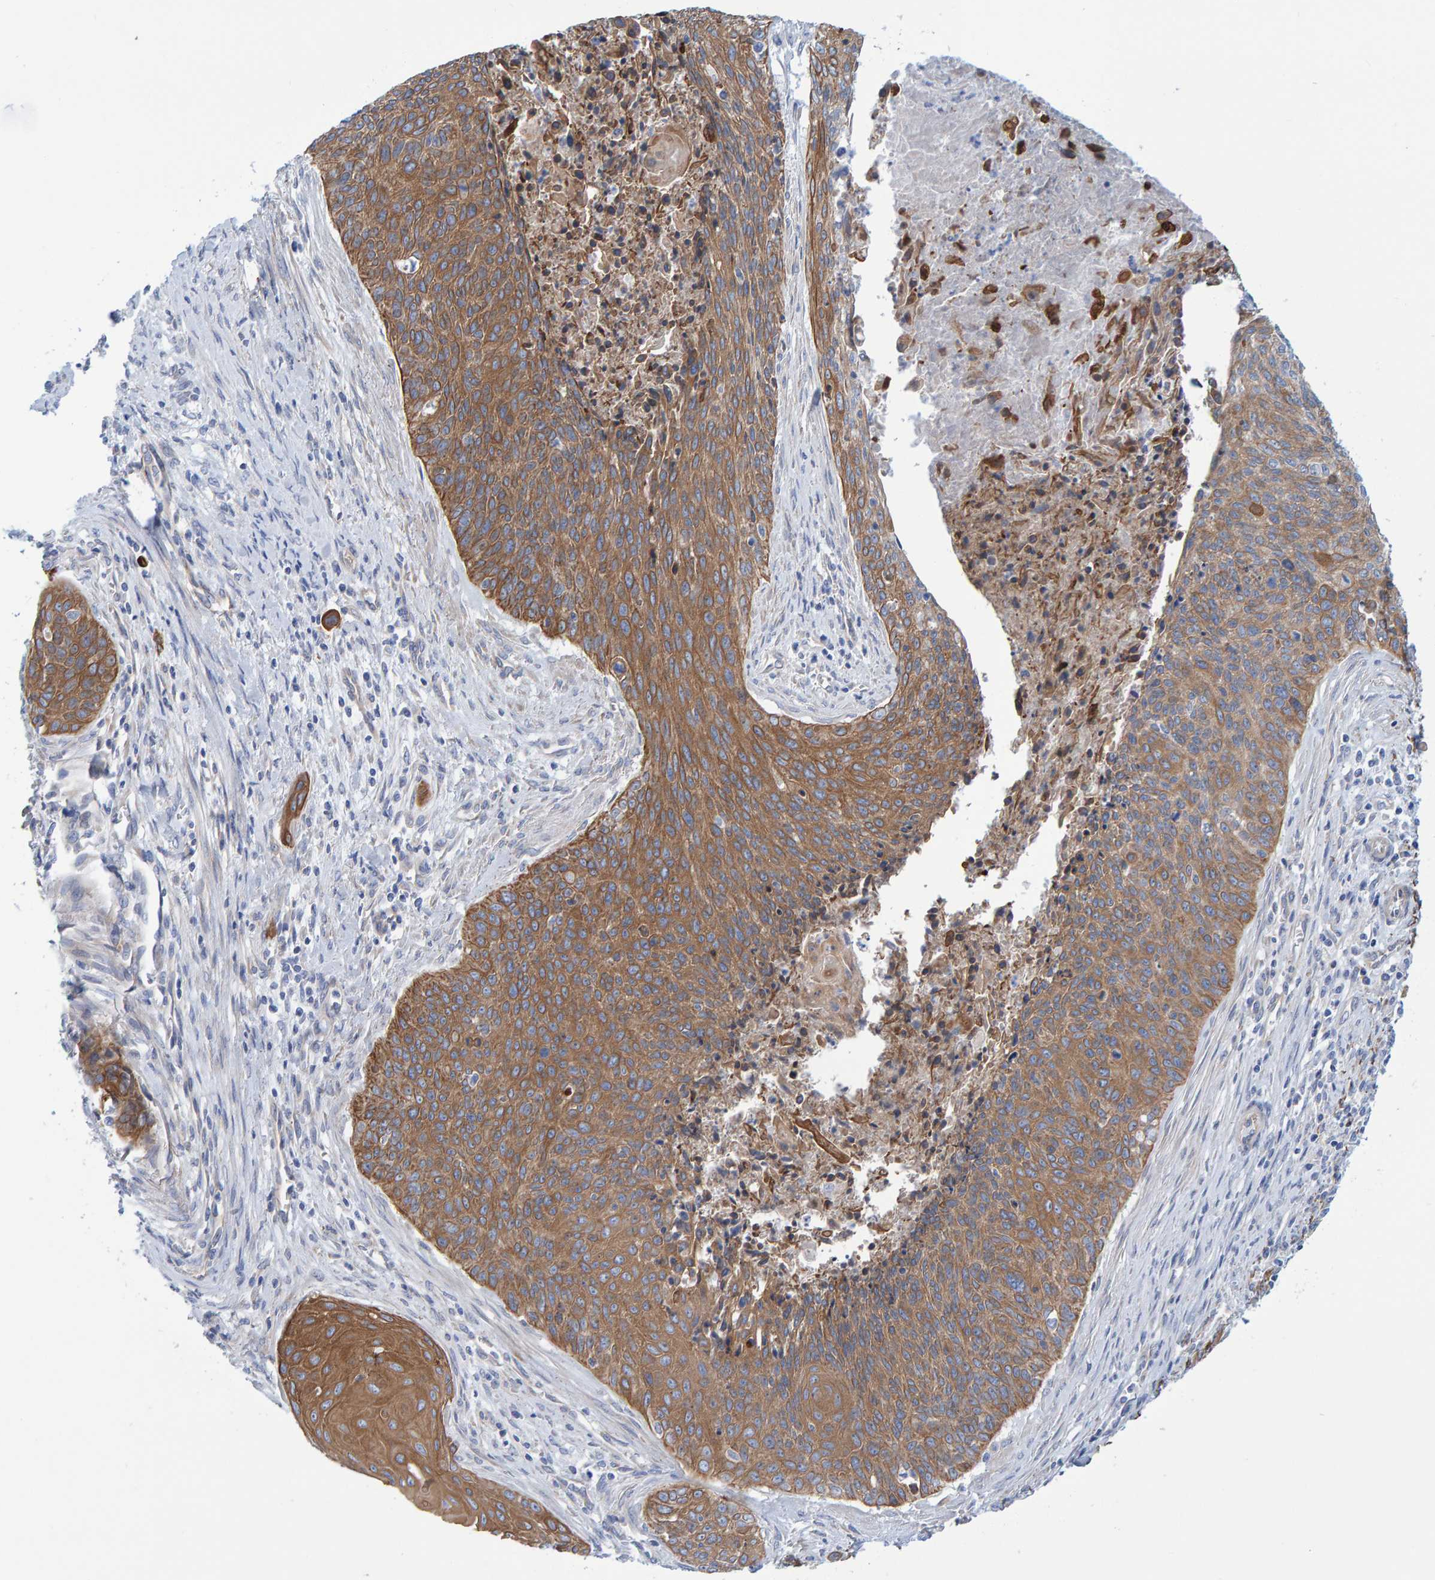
{"staining": {"intensity": "moderate", "quantity": ">75%", "location": "cytoplasmic/membranous"}, "tissue": "cervical cancer", "cell_type": "Tumor cells", "image_type": "cancer", "snomed": [{"axis": "morphology", "description": "Squamous cell carcinoma, NOS"}, {"axis": "topography", "description": "Cervix"}], "caption": "Squamous cell carcinoma (cervical) was stained to show a protein in brown. There is medium levels of moderate cytoplasmic/membranous positivity in approximately >75% of tumor cells.", "gene": "JAKMIP3", "patient": {"sex": "female", "age": 55}}